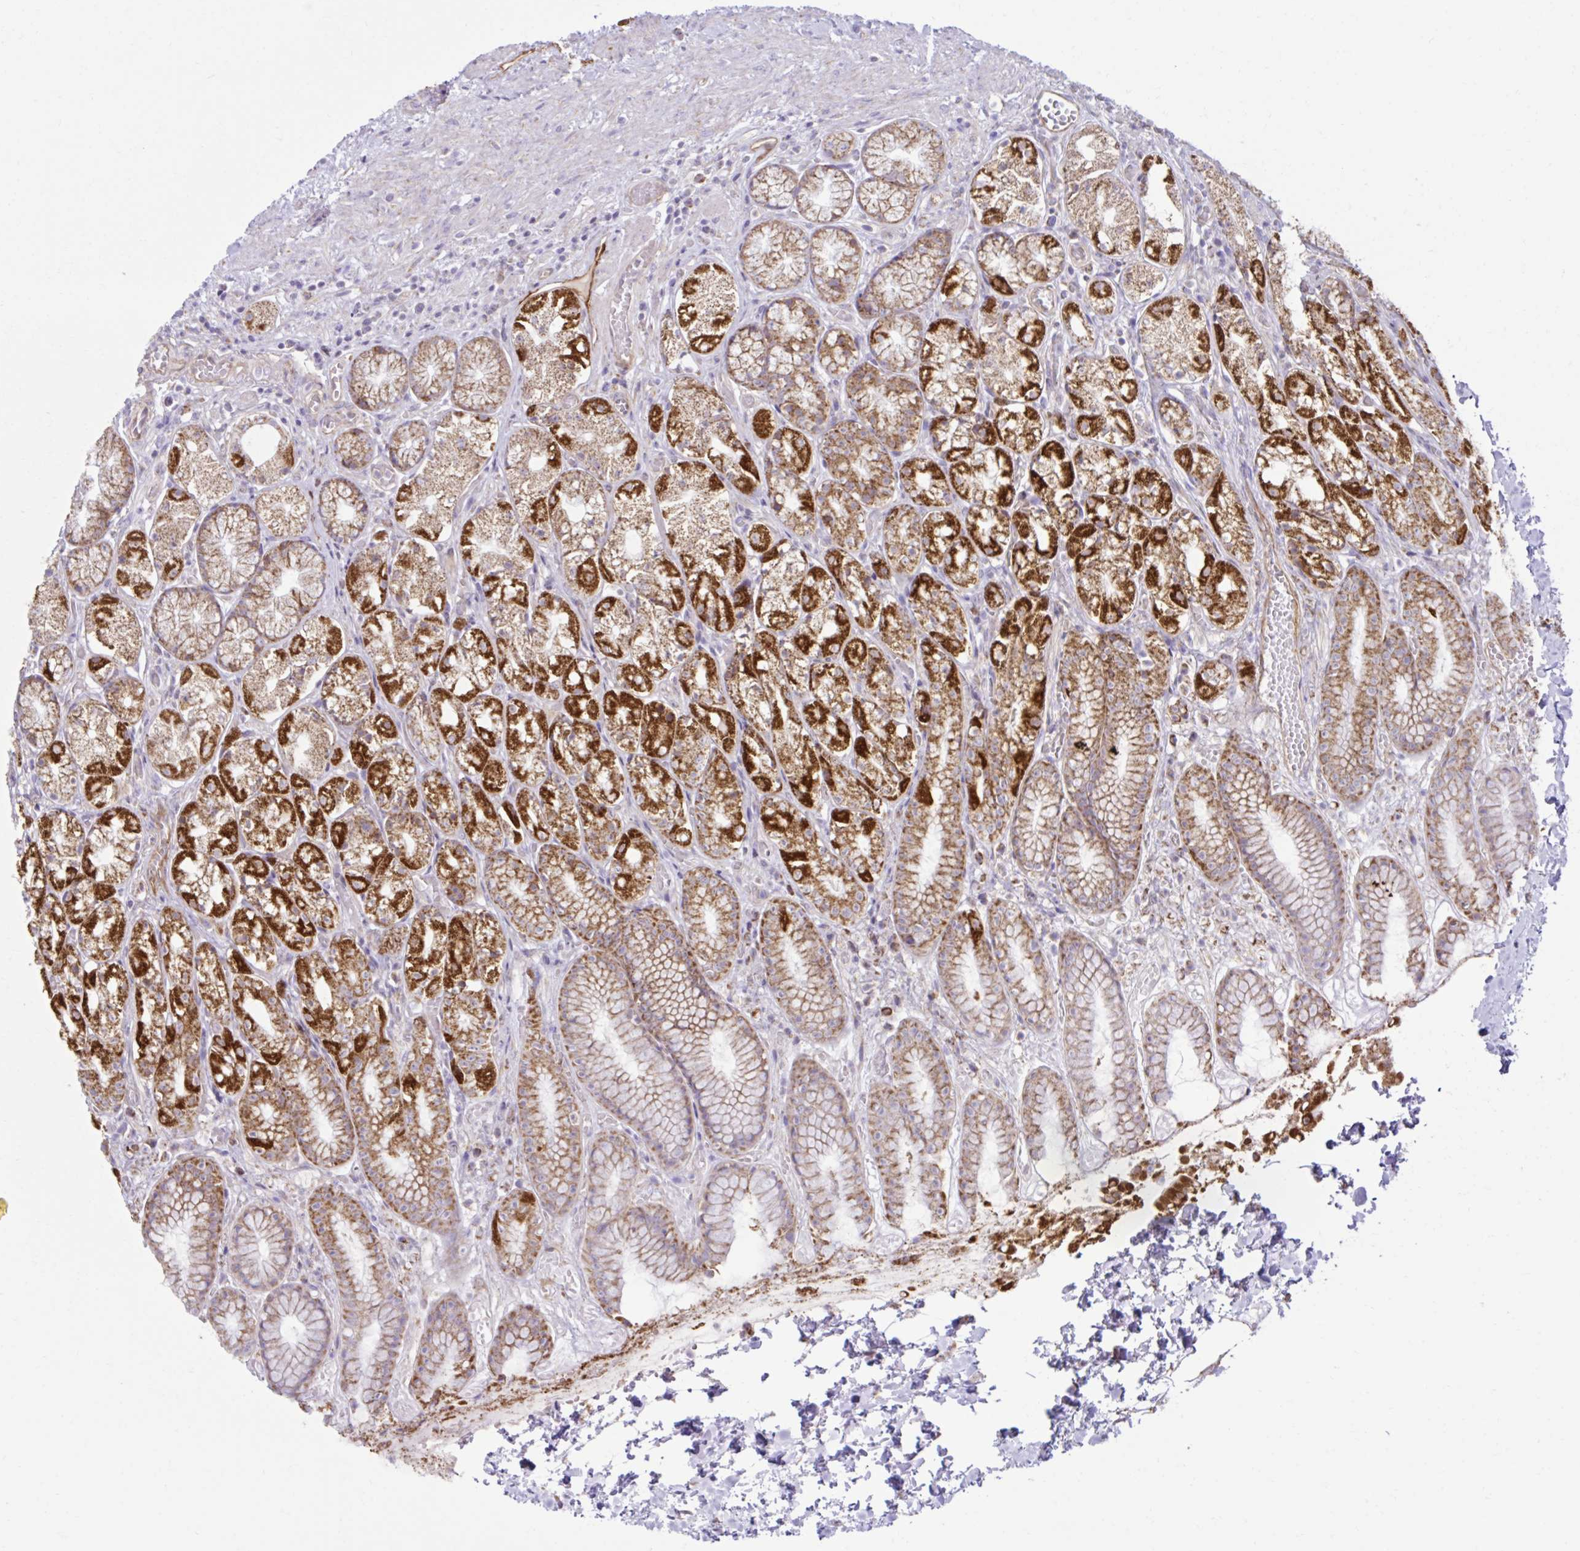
{"staining": {"intensity": "strong", "quantity": "25%-75%", "location": "cytoplasmic/membranous"}, "tissue": "stomach", "cell_type": "Glandular cells", "image_type": "normal", "snomed": [{"axis": "morphology", "description": "Normal tissue, NOS"}, {"axis": "topography", "description": "Stomach"}], "caption": "This micrograph reveals immunohistochemistry staining of benign stomach, with high strong cytoplasmic/membranous positivity in about 25%-75% of glandular cells.", "gene": "LIMS1", "patient": {"sex": "male", "age": 70}}